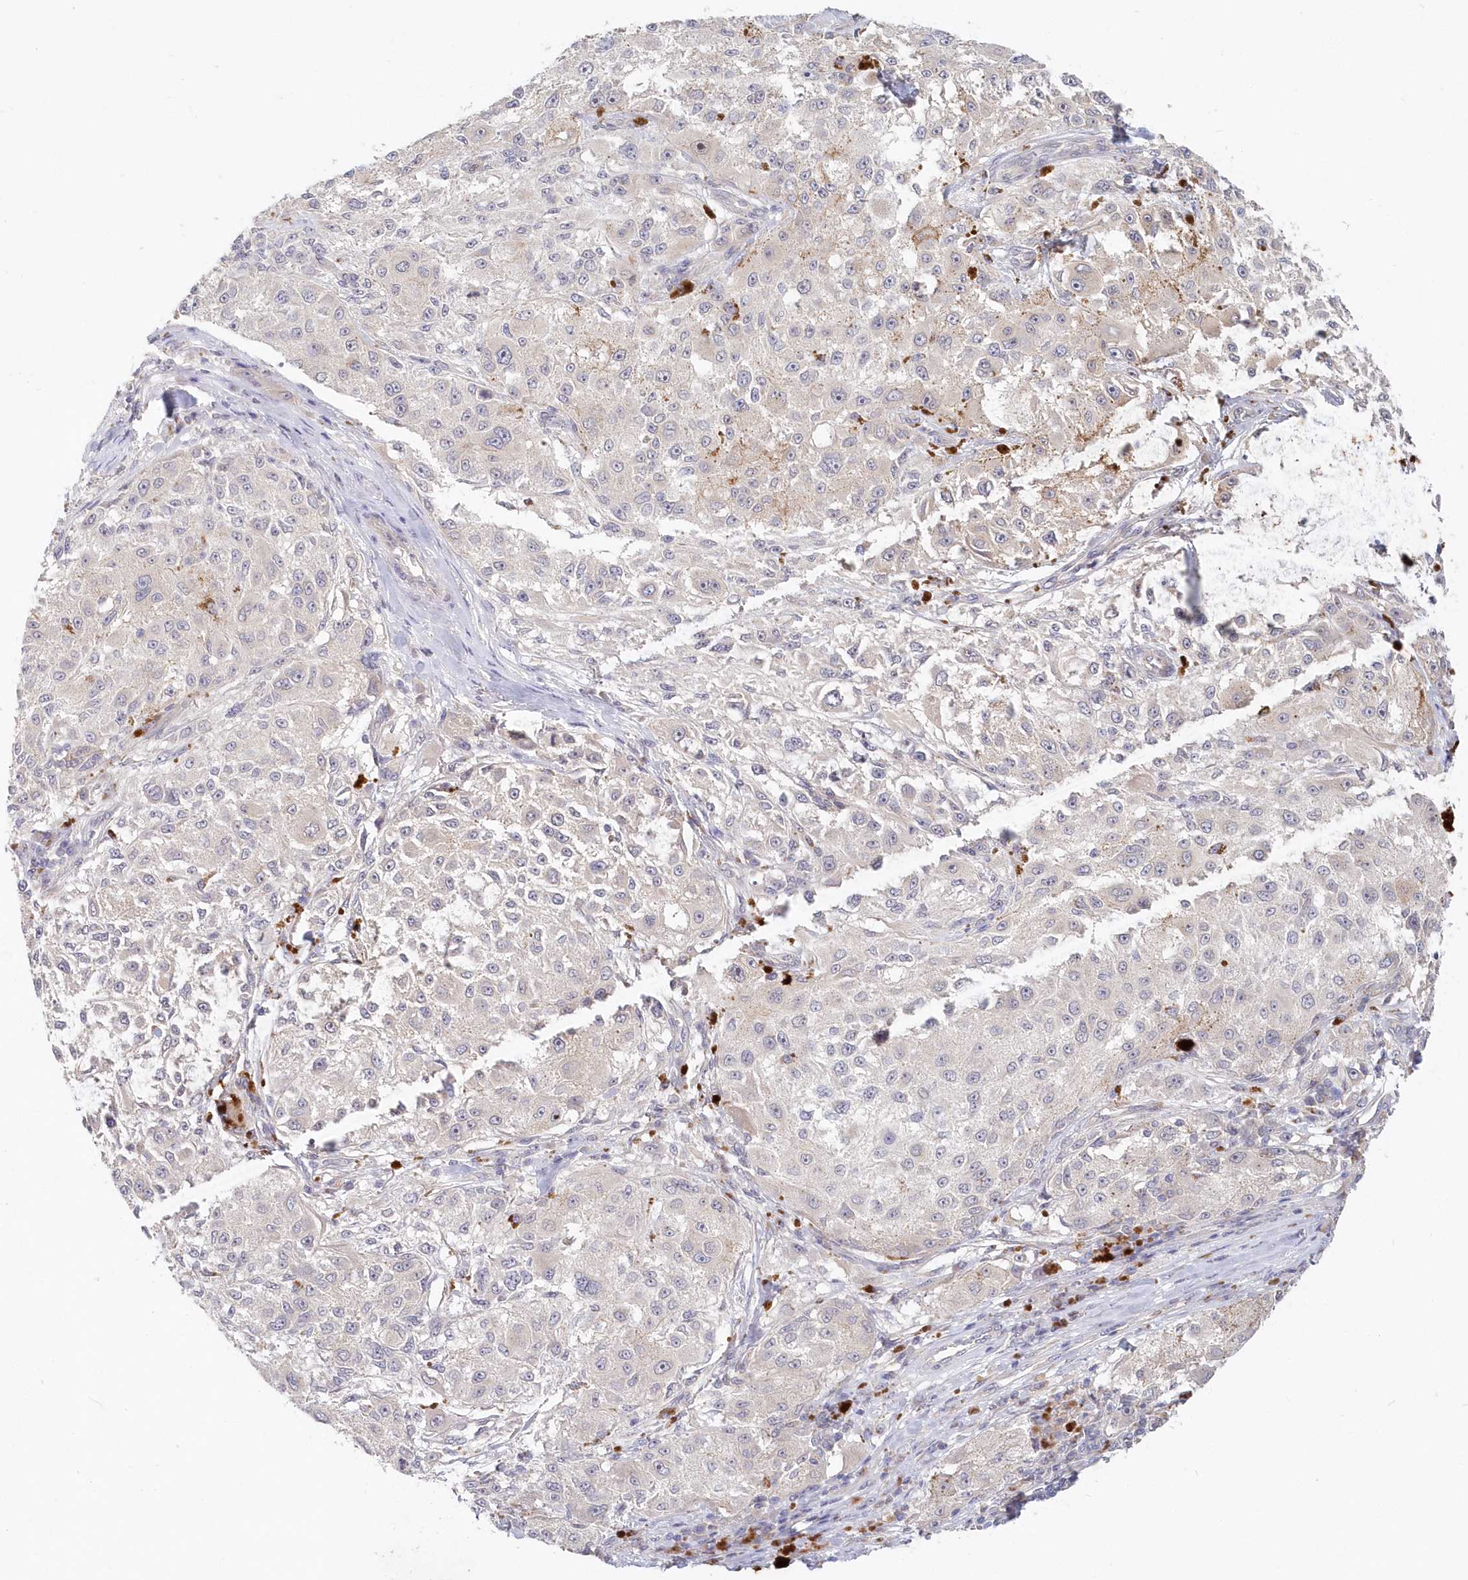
{"staining": {"intensity": "negative", "quantity": "none", "location": "none"}, "tissue": "melanoma", "cell_type": "Tumor cells", "image_type": "cancer", "snomed": [{"axis": "morphology", "description": "Necrosis, NOS"}, {"axis": "morphology", "description": "Malignant melanoma, NOS"}, {"axis": "topography", "description": "Skin"}], "caption": "Micrograph shows no protein expression in tumor cells of melanoma tissue.", "gene": "KATNA1", "patient": {"sex": "female", "age": 87}}